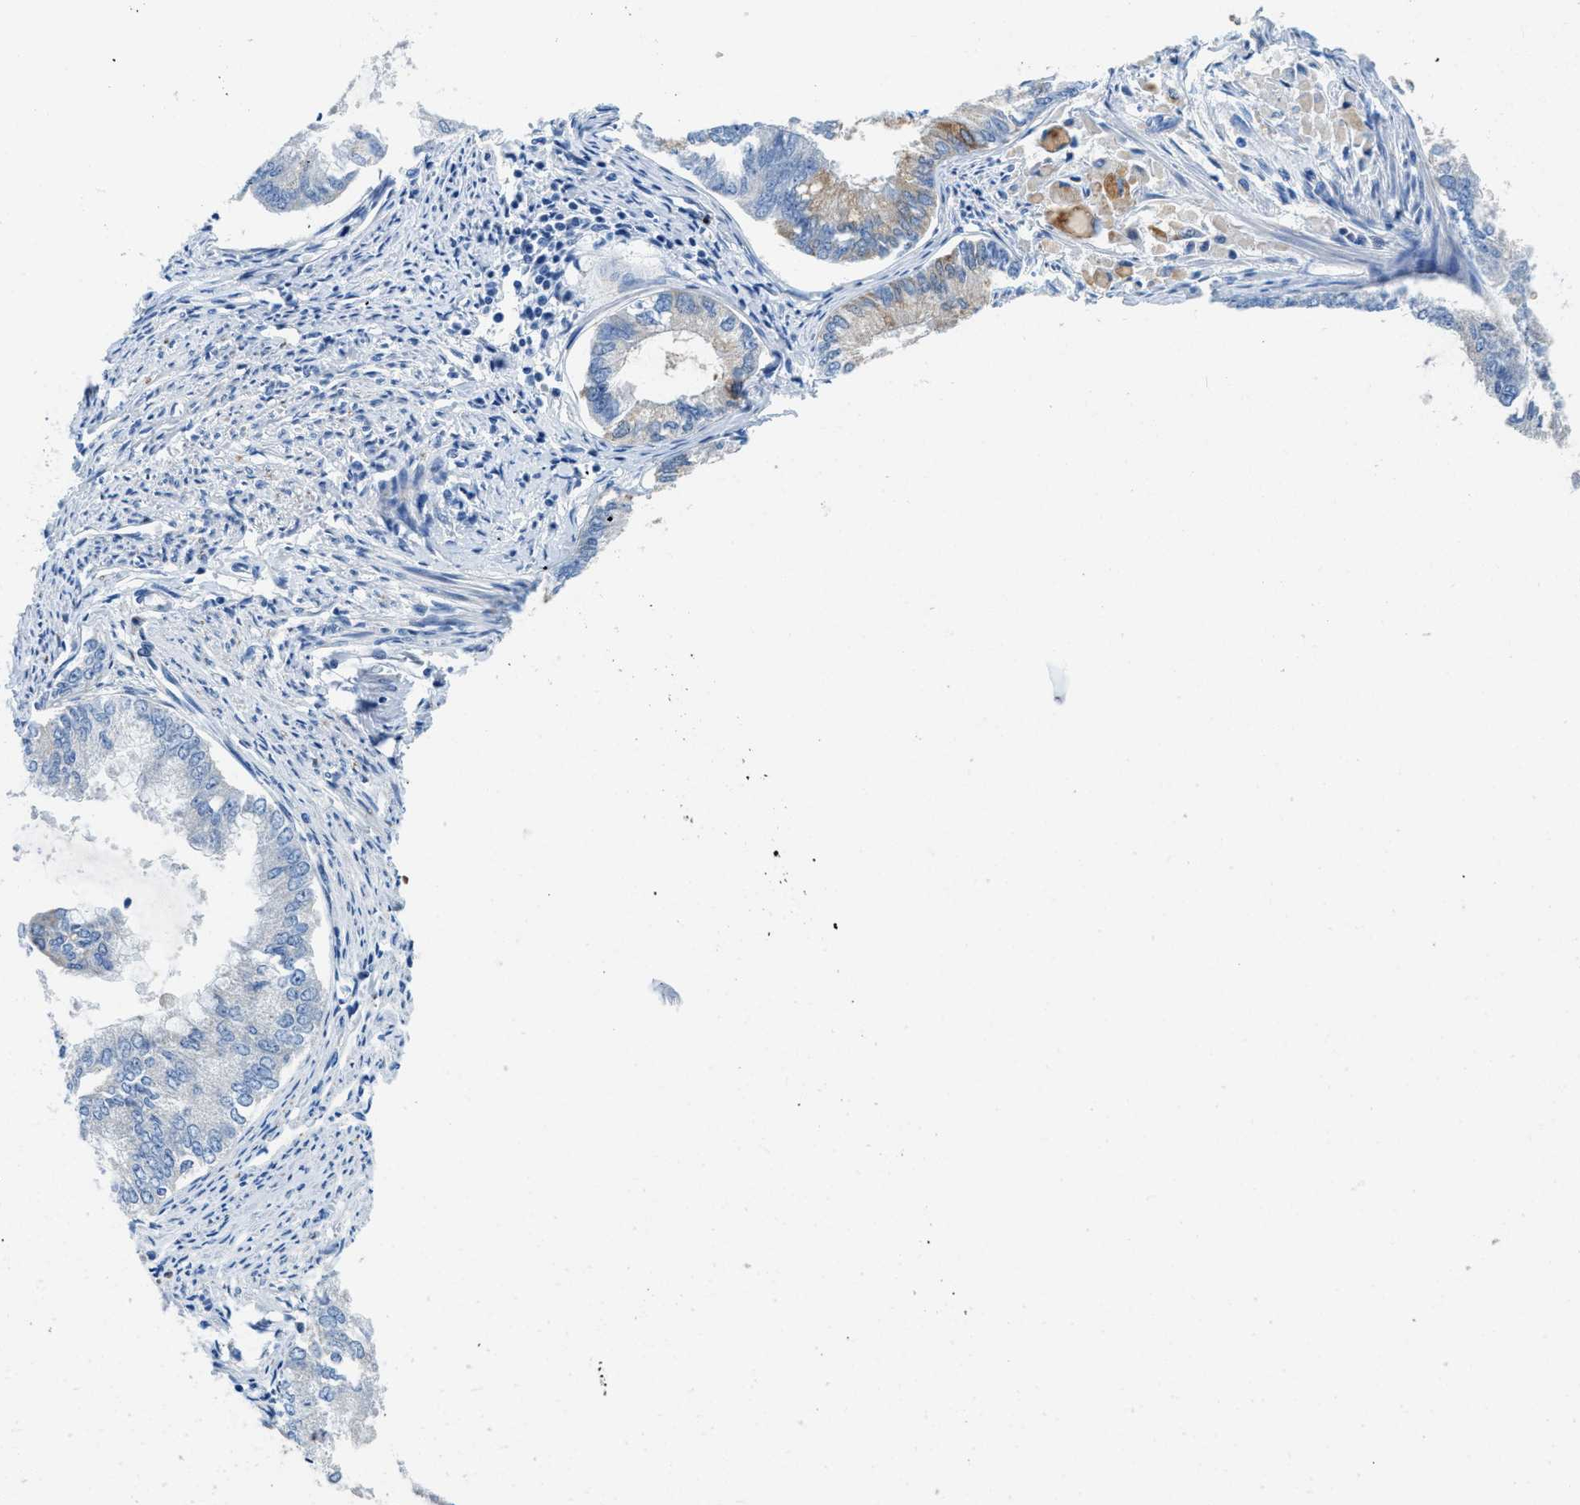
{"staining": {"intensity": "weak", "quantity": "<25%", "location": "cytoplasmic/membranous"}, "tissue": "endometrial cancer", "cell_type": "Tumor cells", "image_type": "cancer", "snomed": [{"axis": "morphology", "description": "Adenocarcinoma, NOS"}, {"axis": "topography", "description": "Endometrium"}], "caption": "The histopathology image exhibits no staining of tumor cells in adenocarcinoma (endometrial). (DAB (3,3'-diaminobenzidine) immunohistochemistry with hematoxylin counter stain).", "gene": "TSPAN3", "patient": {"sex": "female", "age": 86}}